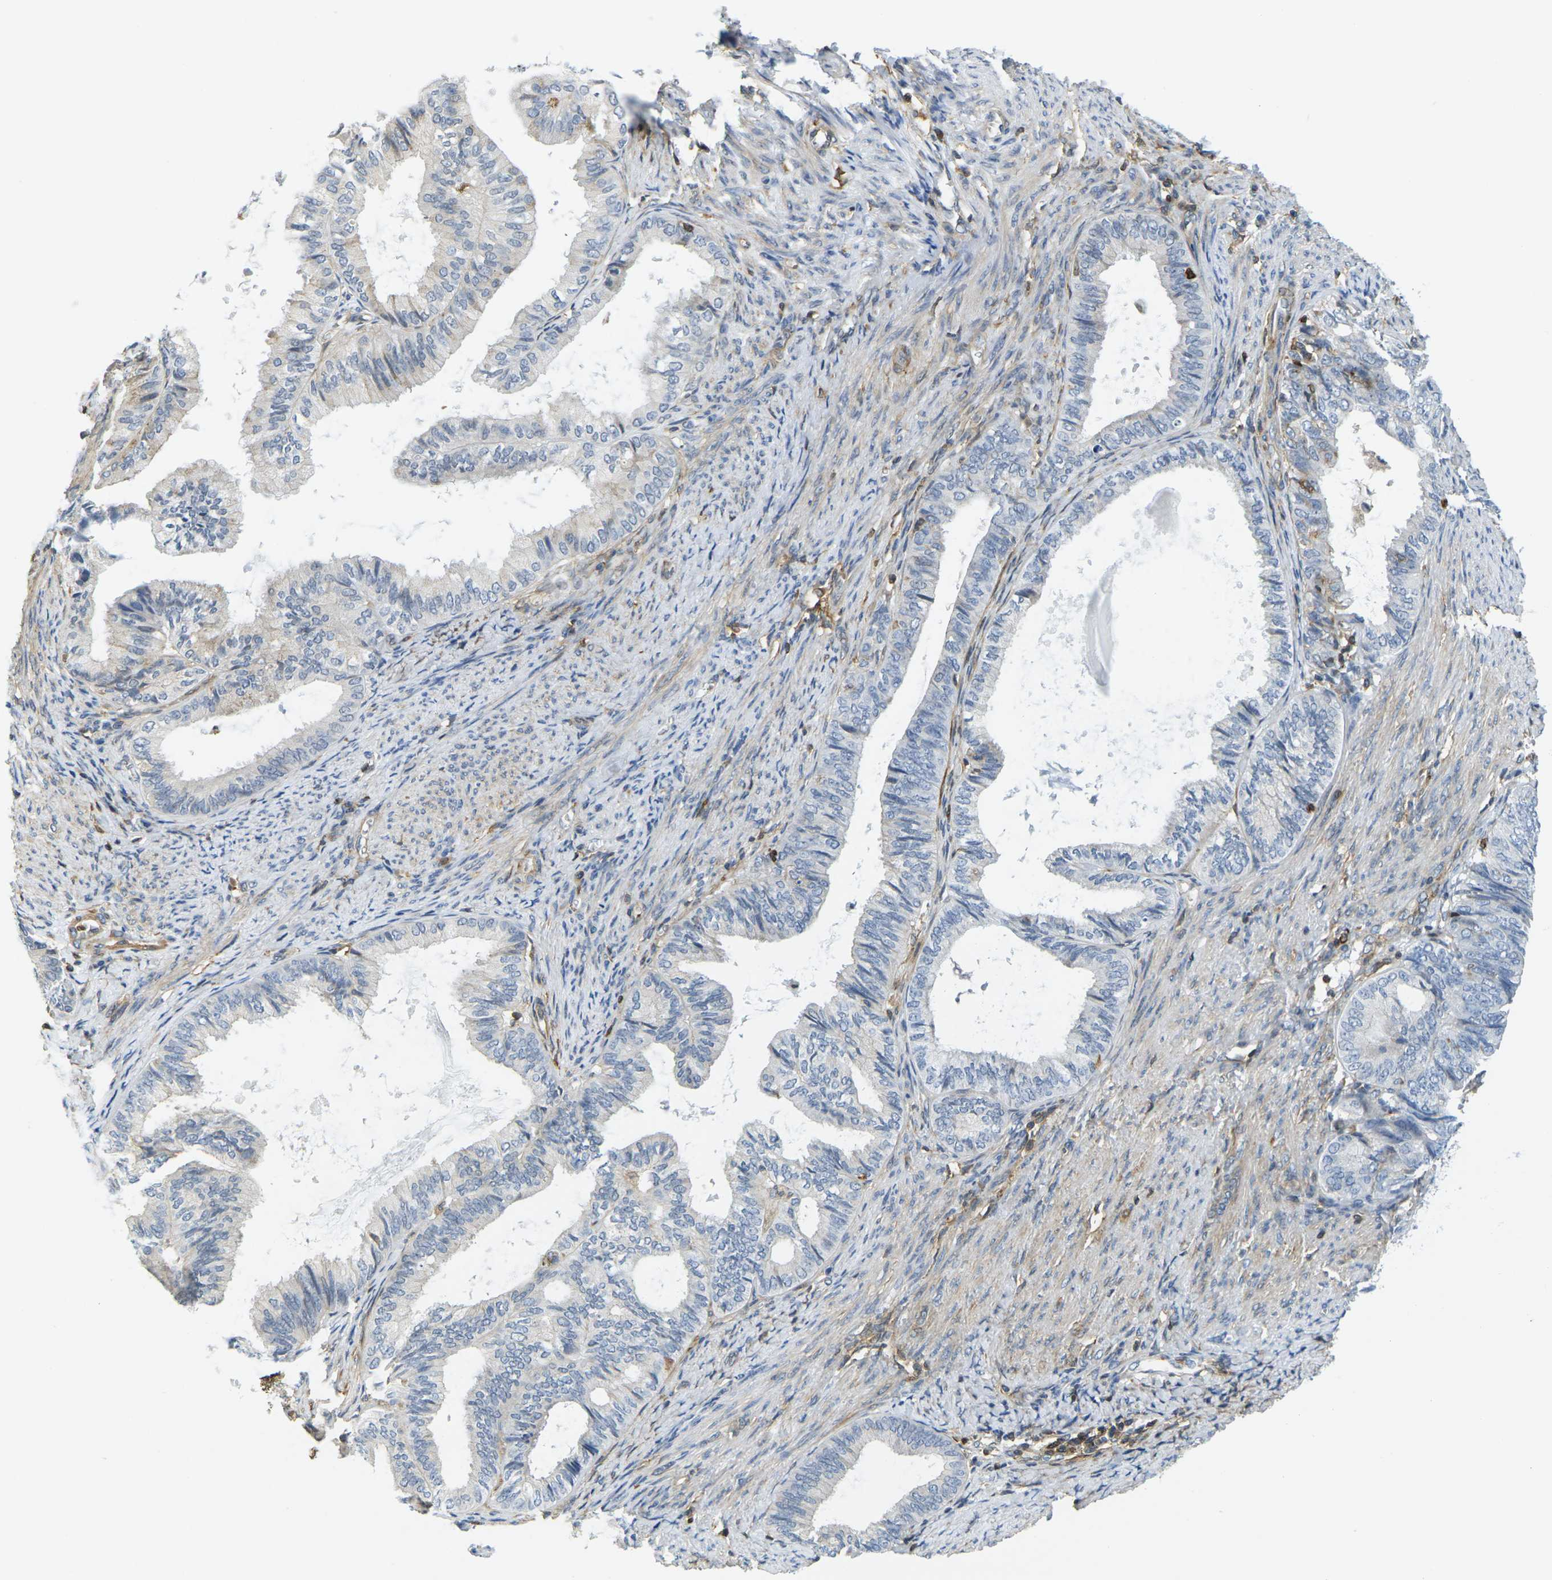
{"staining": {"intensity": "negative", "quantity": "none", "location": "none"}, "tissue": "endometrial cancer", "cell_type": "Tumor cells", "image_type": "cancer", "snomed": [{"axis": "morphology", "description": "Adenocarcinoma, NOS"}, {"axis": "topography", "description": "Endometrium"}], "caption": "Endometrial adenocarcinoma stained for a protein using immunohistochemistry (IHC) demonstrates no staining tumor cells.", "gene": "LASP1", "patient": {"sex": "female", "age": 86}}